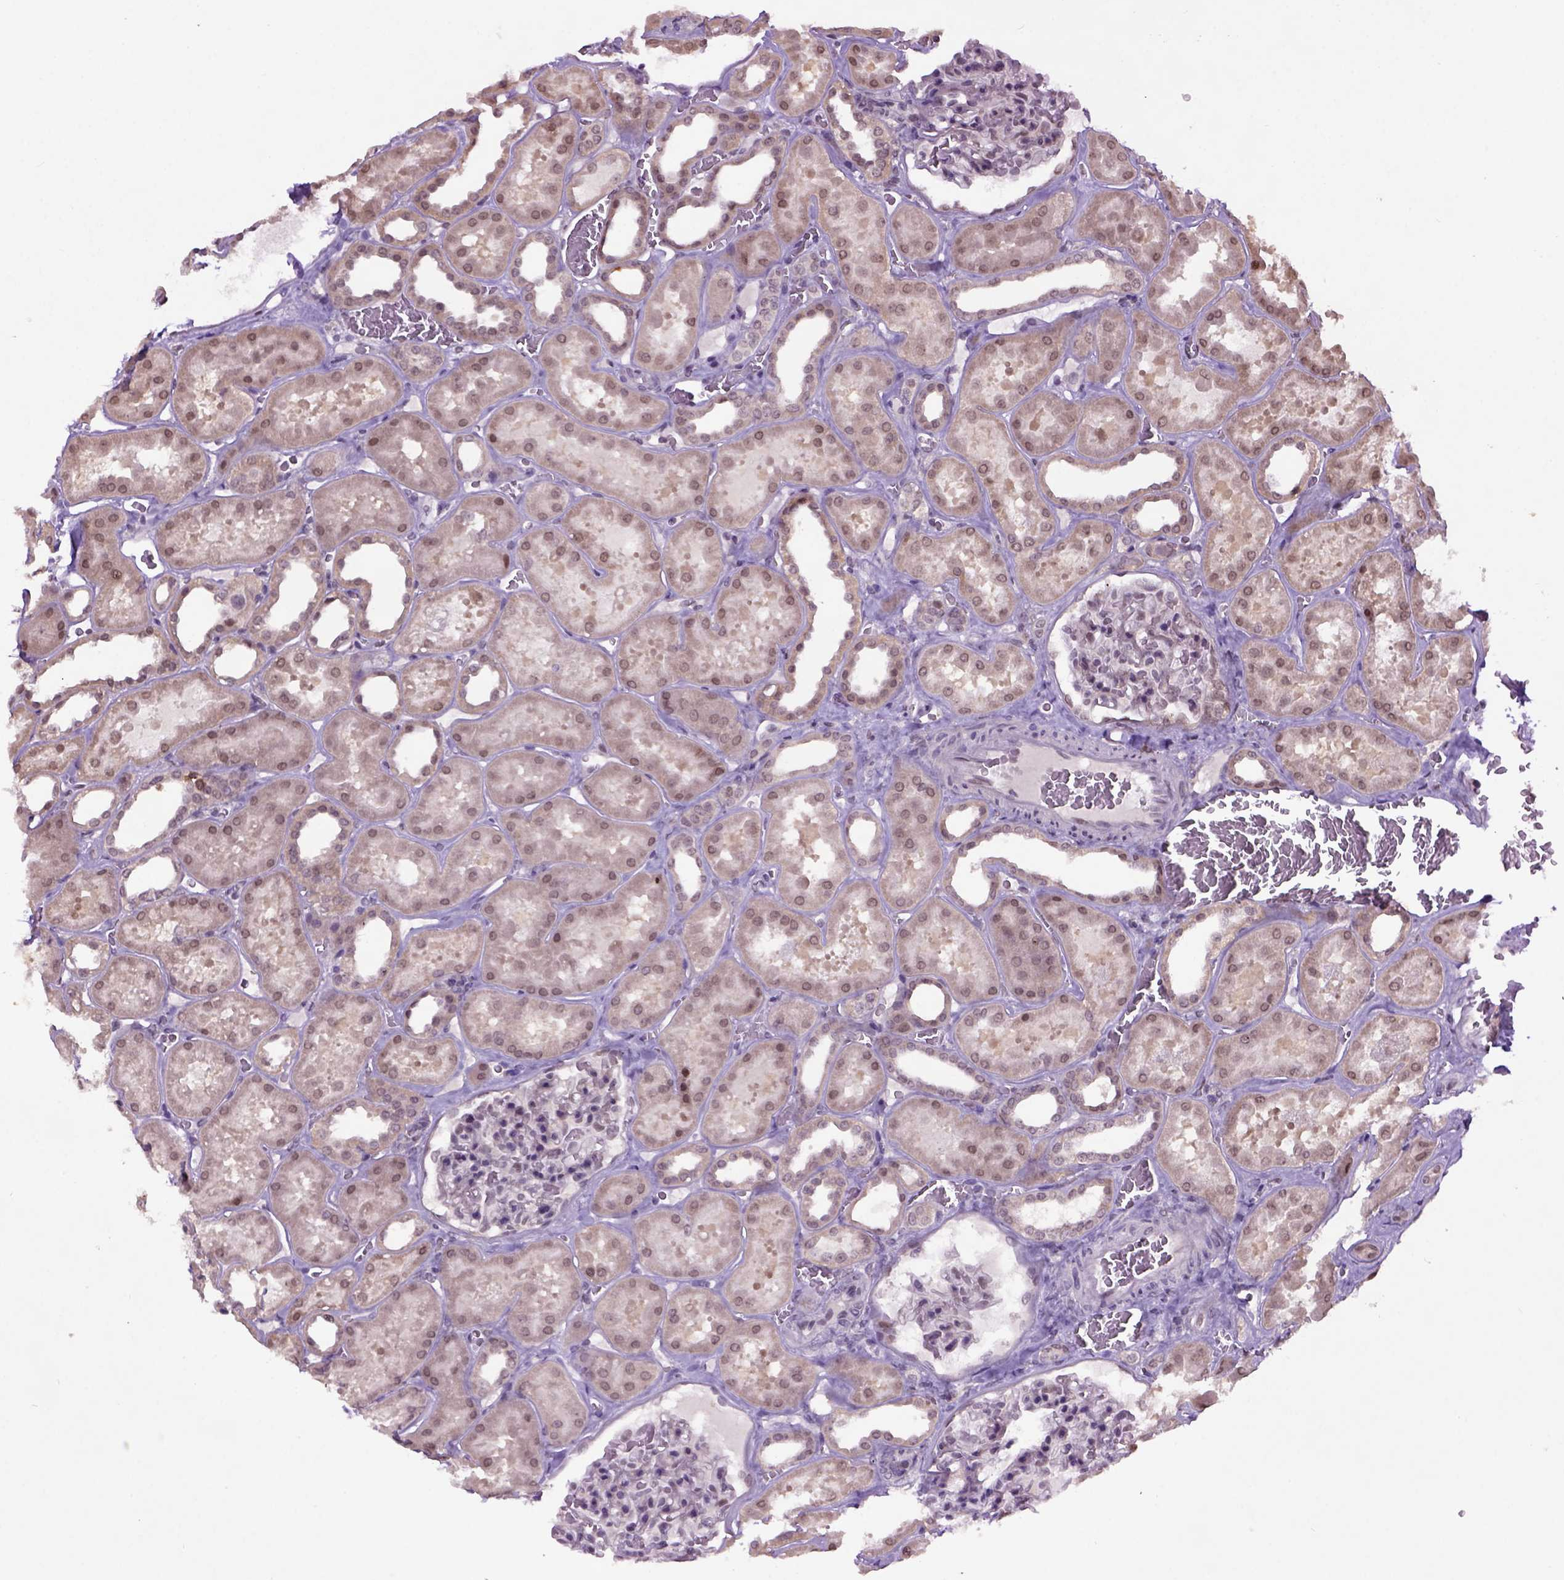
{"staining": {"intensity": "negative", "quantity": "none", "location": "none"}, "tissue": "kidney", "cell_type": "Cells in glomeruli", "image_type": "normal", "snomed": [{"axis": "morphology", "description": "Normal tissue, NOS"}, {"axis": "topography", "description": "Kidney"}], "caption": "High power microscopy micrograph of an IHC micrograph of benign kidney, revealing no significant staining in cells in glomeruli. Brightfield microscopy of immunohistochemistry (IHC) stained with DAB (brown) and hematoxylin (blue), captured at high magnification.", "gene": "RAB43", "patient": {"sex": "female", "age": 41}}